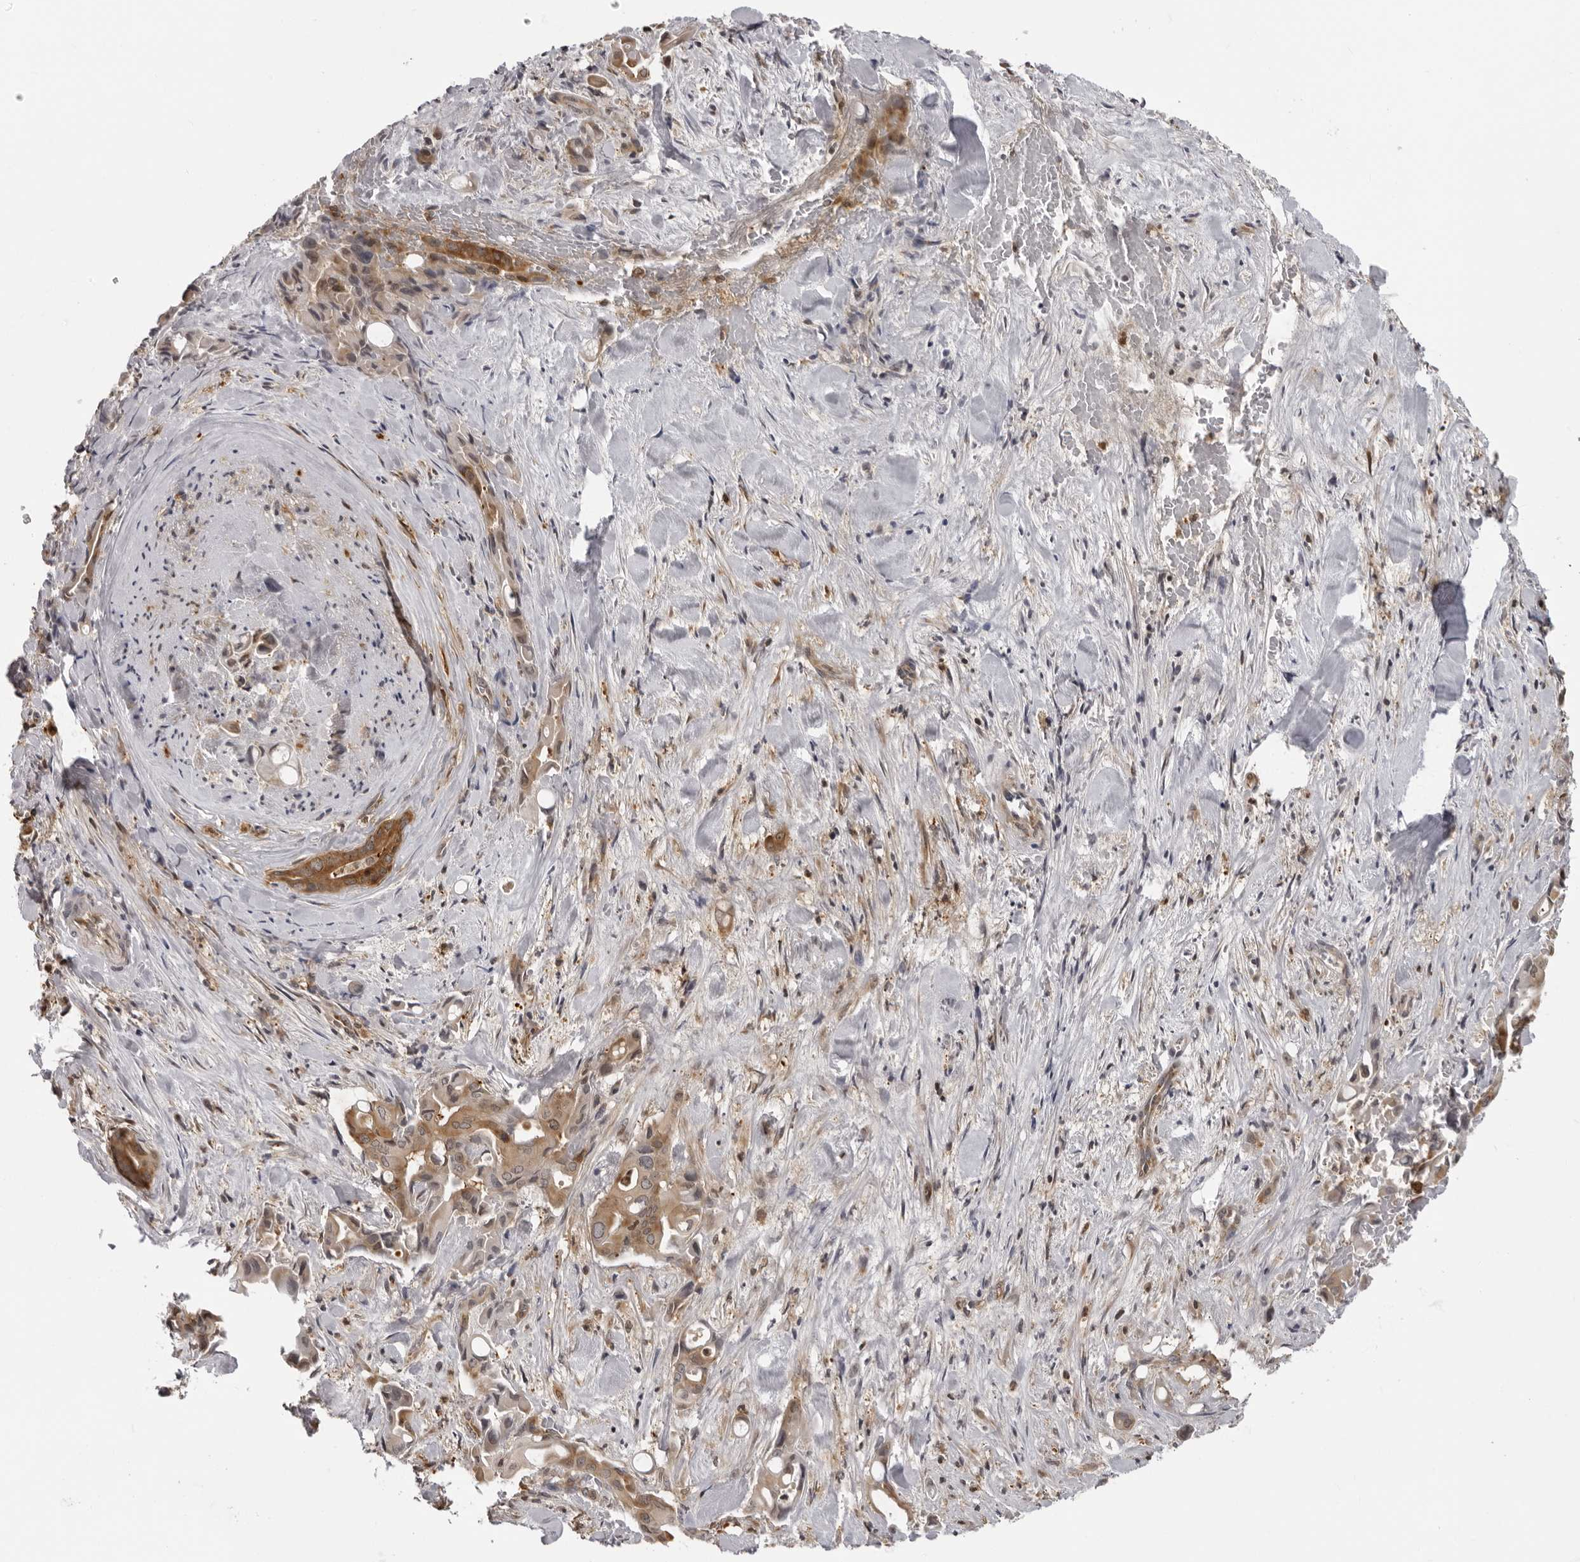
{"staining": {"intensity": "strong", "quantity": ">75%", "location": "cytoplasmic/membranous"}, "tissue": "liver cancer", "cell_type": "Tumor cells", "image_type": "cancer", "snomed": [{"axis": "morphology", "description": "Cholangiocarcinoma"}, {"axis": "topography", "description": "Liver"}], "caption": "Immunohistochemistry (IHC) photomicrograph of liver cholangiocarcinoma stained for a protein (brown), which demonstrates high levels of strong cytoplasmic/membranous positivity in approximately >75% of tumor cells.", "gene": "MRPS15", "patient": {"sex": "female", "age": 68}}